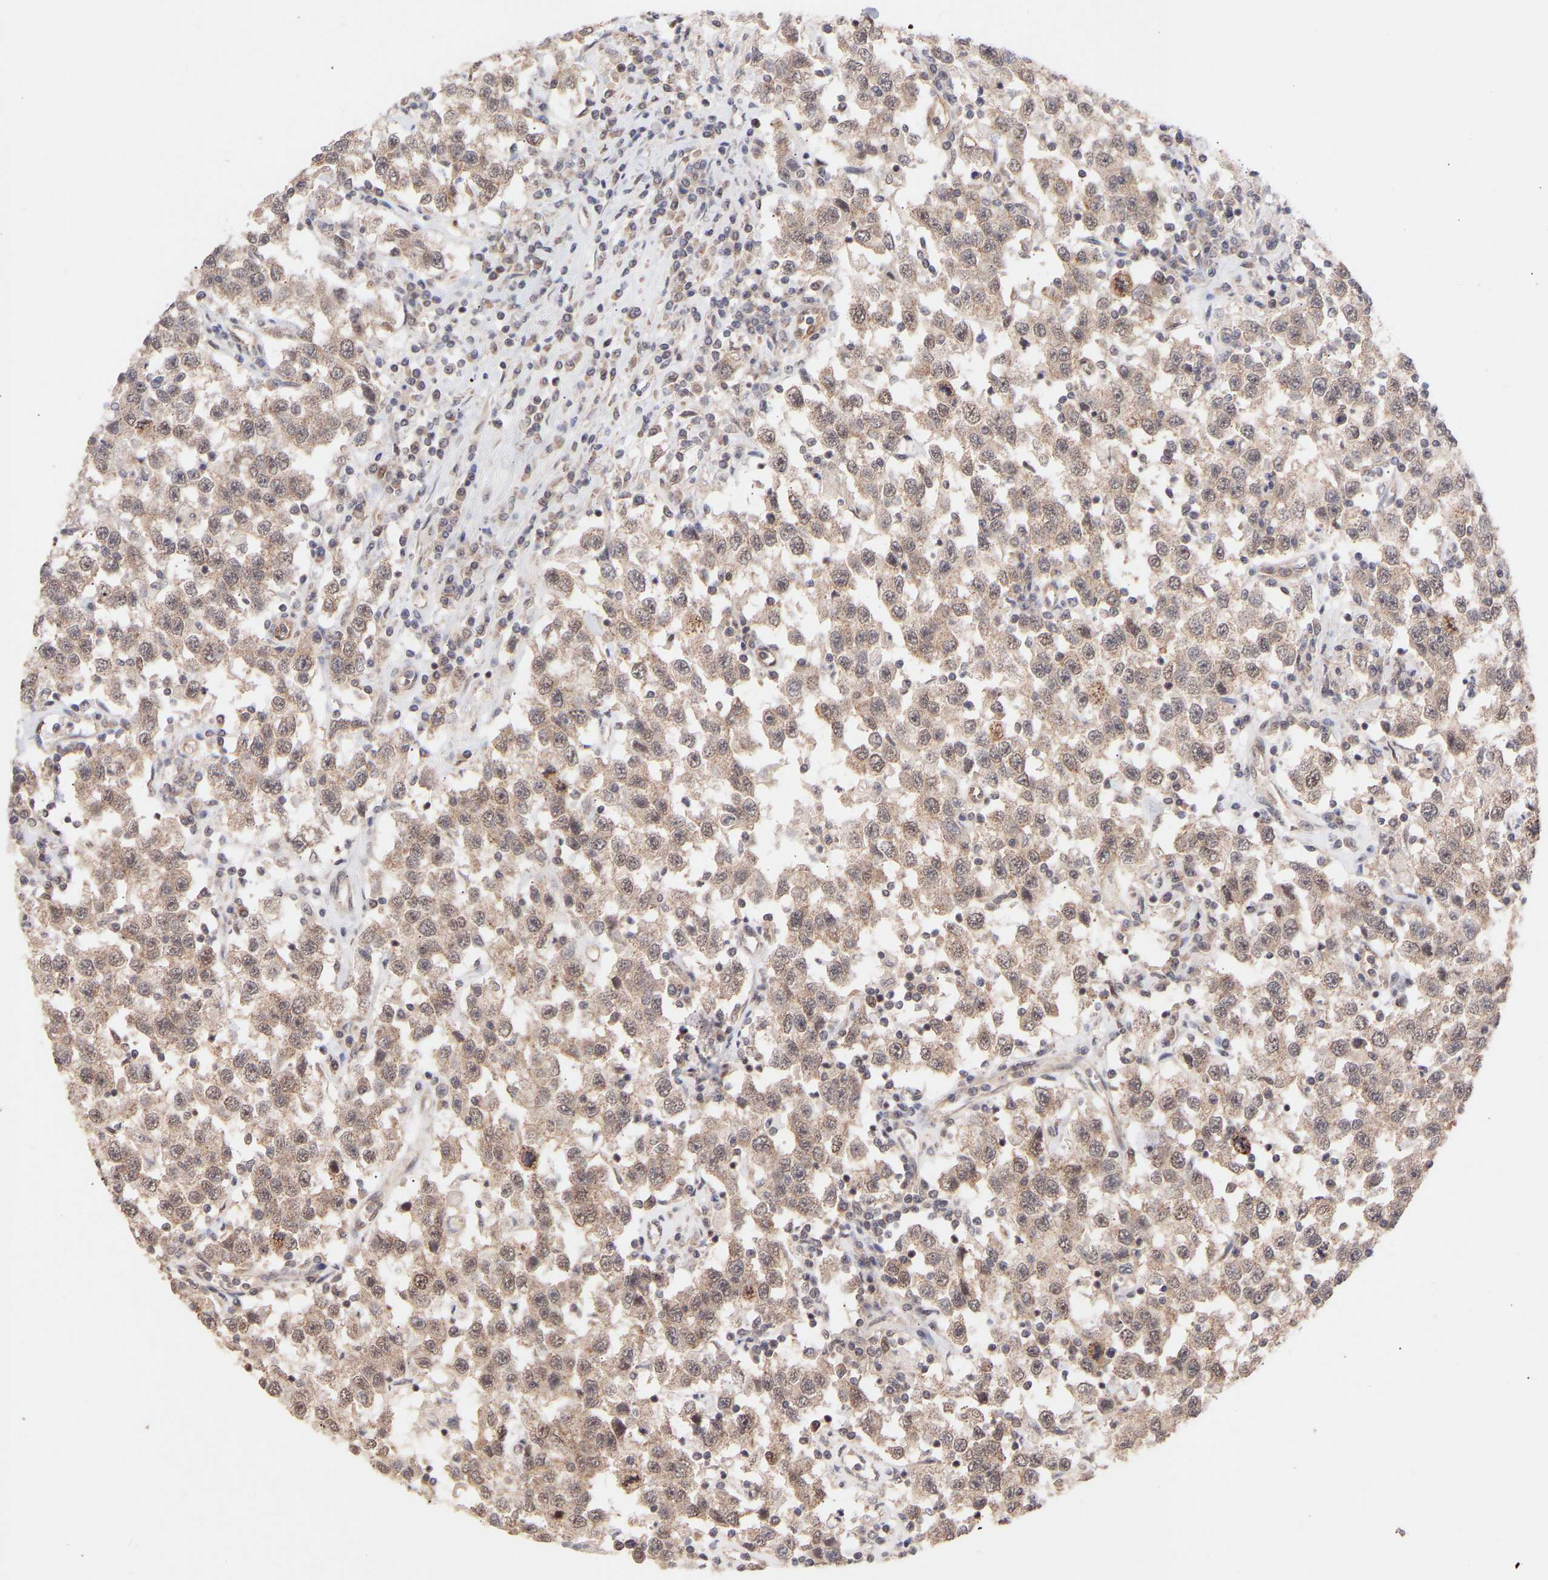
{"staining": {"intensity": "weak", "quantity": ">75%", "location": "cytoplasmic/membranous,nuclear"}, "tissue": "testis cancer", "cell_type": "Tumor cells", "image_type": "cancer", "snomed": [{"axis": "morphology", "description": "Seminoma, NOS"}, {"axis": "topography", "description": "Testis"}], "caption": "Testis cancer (seminoma) was stained to show a protein in brown. There is low levels of weak cytoplasmic/membranous and nuclear staining in about >75% of tumor cells.", "gene": "PDLIM5", "patient": {"sex": "male", "age": 41}}